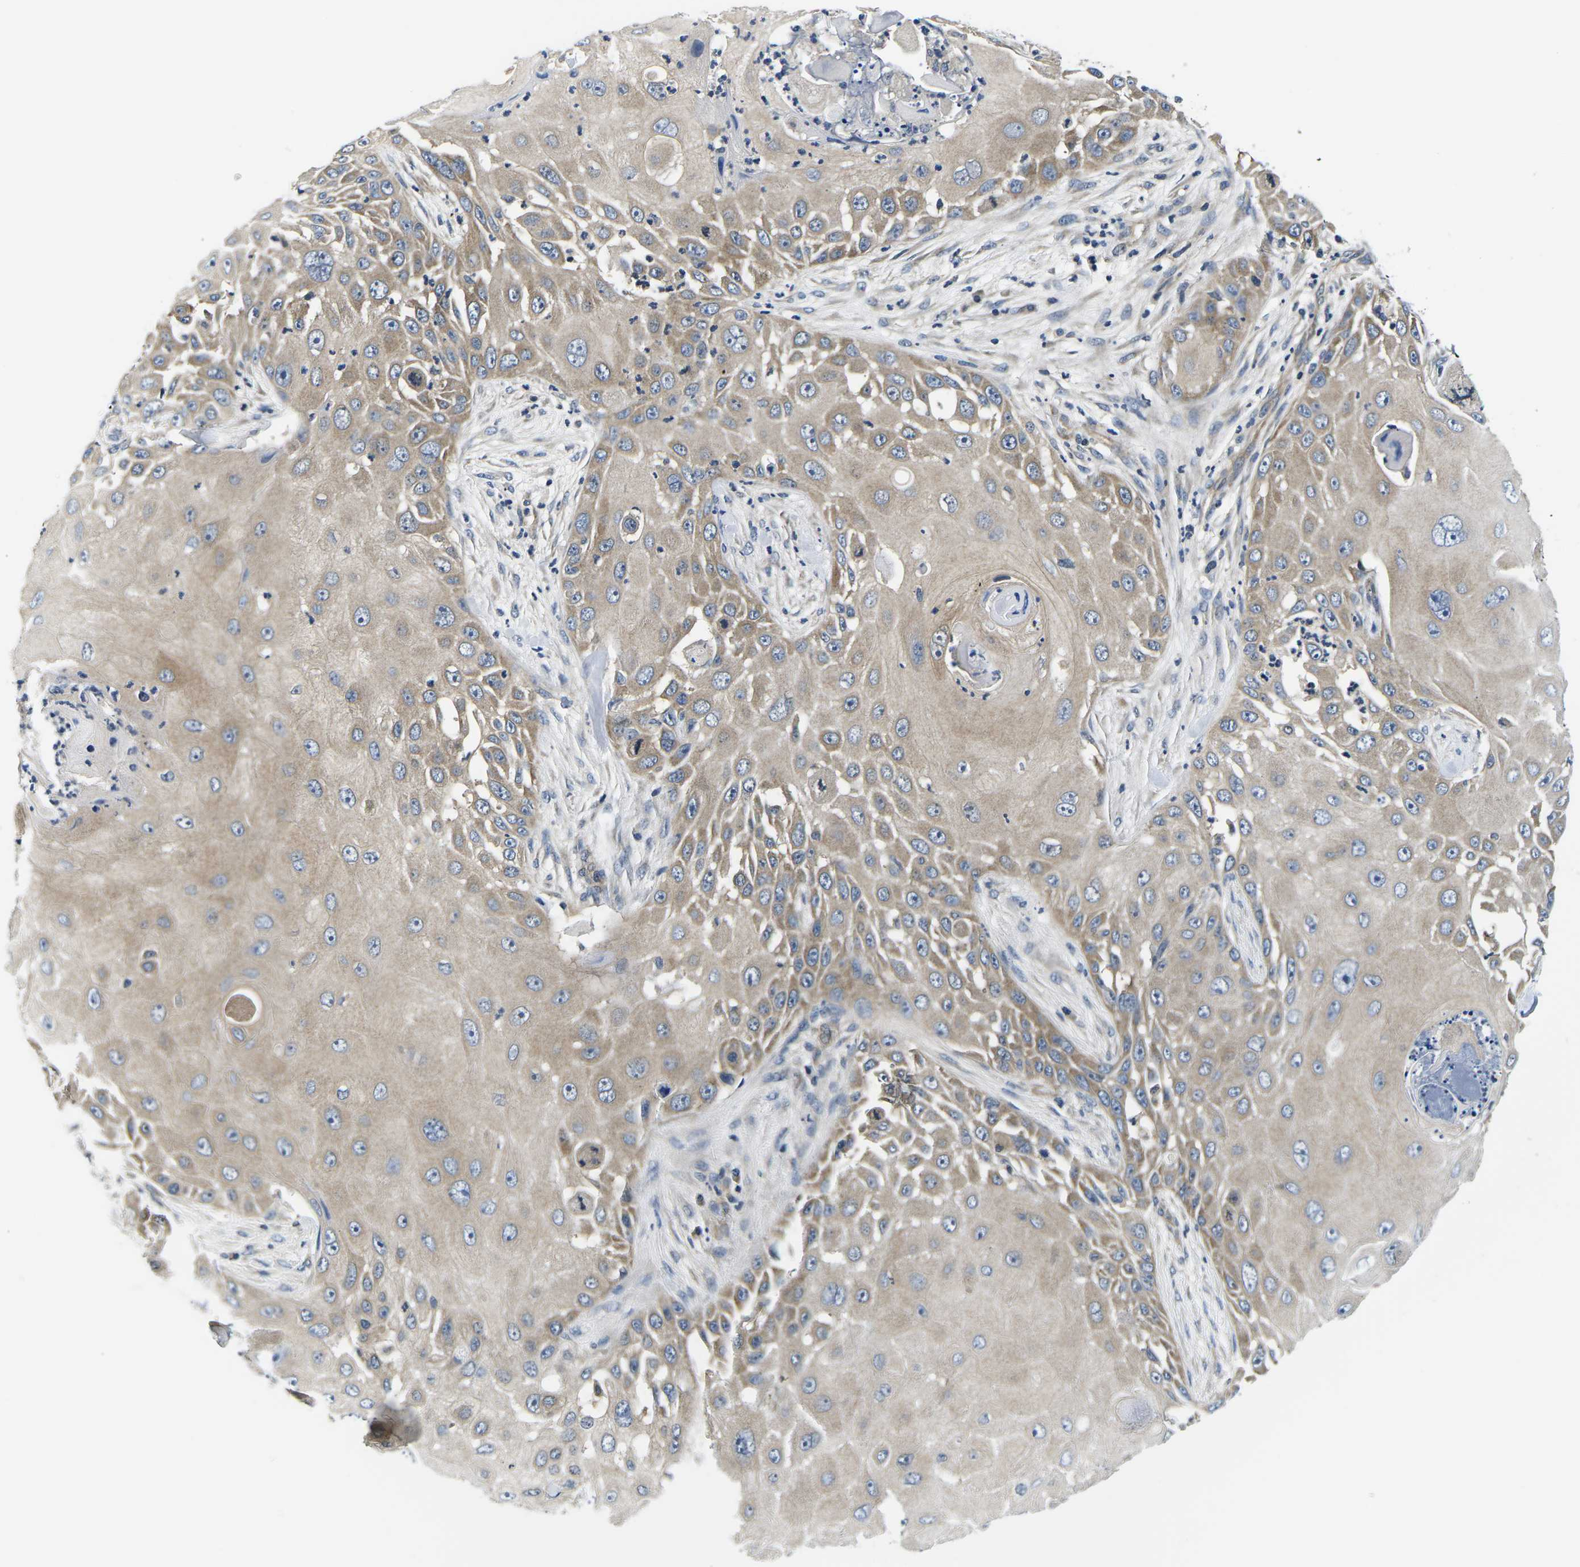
{"staining": {"intensity": "moderate", "quantity": ">75%", "location": "cytoplasmic/membranous"}, "tissue": "skin cancer", "cell_type": "Tumor cells", "image_type": "cancer", "snomed": [{"axis": "morphology", "description": "Squamous cell carcinoma, NOS"}, {"axis": "topography", "description": "Skin"}], "caption": "IHC histopathology image of neoplastic tissue: skin cancer (squamous cell carcinoma) stained using immunohistochemistry (IHC) shows medium levels of moderate protein expression localized specifically in the cytoplasmic/membranous of tumor cells, appearing as a cytoplasmic/membranous brown color.", "gene": "GSK3B", "patient": {"sex": "female", "age": 44}}